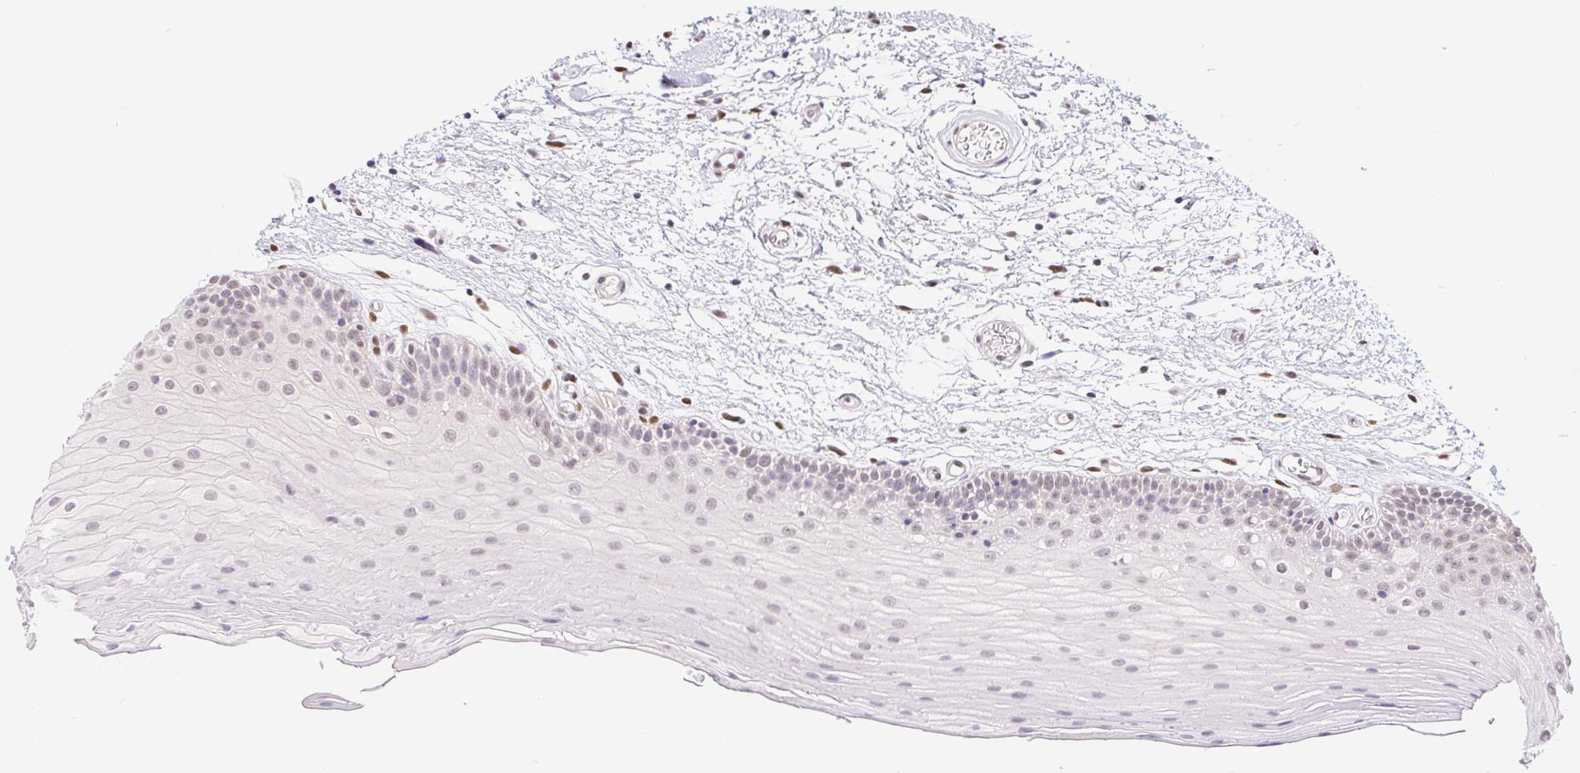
{"staining": {"intensity": "weak", "quantity": "25%-75%", "location": "nuclear"}, "tissue": "oral mucosa", "cell_type": "Squamous epithelial cells", "image_type": "normal", "snomed": [{"axis": "morphology", "description": "Normal tissue, NOS"}, {"axis": "morphology", "description": "Squamous cell carcinoma, NOS"}, {"axis": "topography", "description": "Oral tissue"}, {"axis": "topography", "description": "Tounge, NOS"}, {"axis": "topography", "description": "Head-Neck"}], "caption": "Immunohistochemistry photomicrograph of normal human oral mucosa stained for a protein (brown), which demonstrates low levels of weak nuclear expression in approximately 25%-75% of squamous epithelial cells.", "gene": "CAND1", "patient": {"sex": "male", "age": 62}}